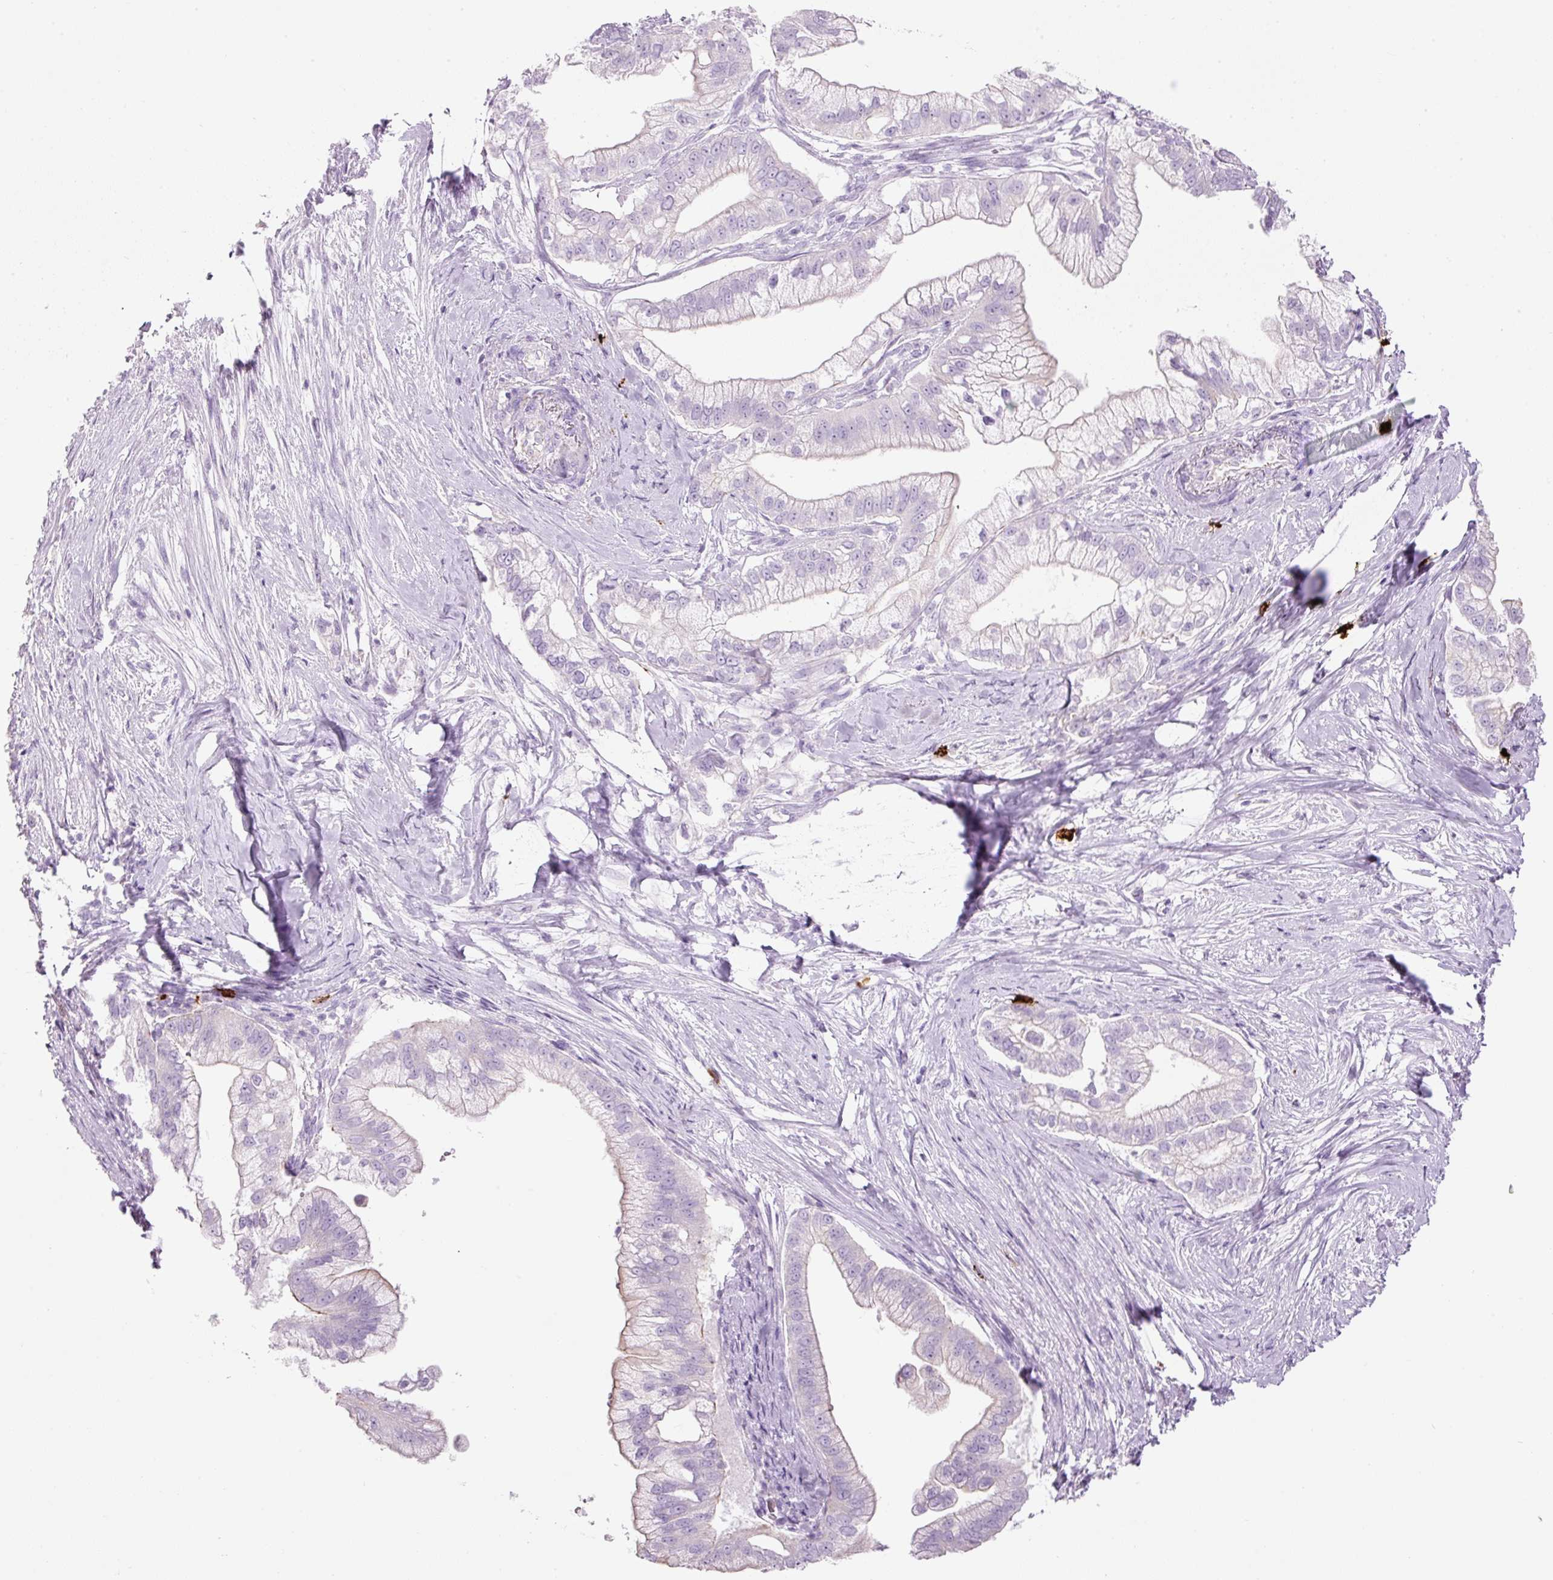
{"staining": {"intensity": "negative", "quantity": "none", "location": "none"}, "tissue": "pancreatic cancer", "cell_type": "Tumor cells", "image_type": "cancer", "snomed": [{"axis": "morphology", "description": "Adenocarcinoma, NOS"}, {"axis": "topography", "description": "Pancreas"}], "caption": "The micrograph shows no significant expression in tumor cells of adenocarcinoma (pancreatic).", "gene": "CMA1", "patient": {"sex": "male", "age": 70}}